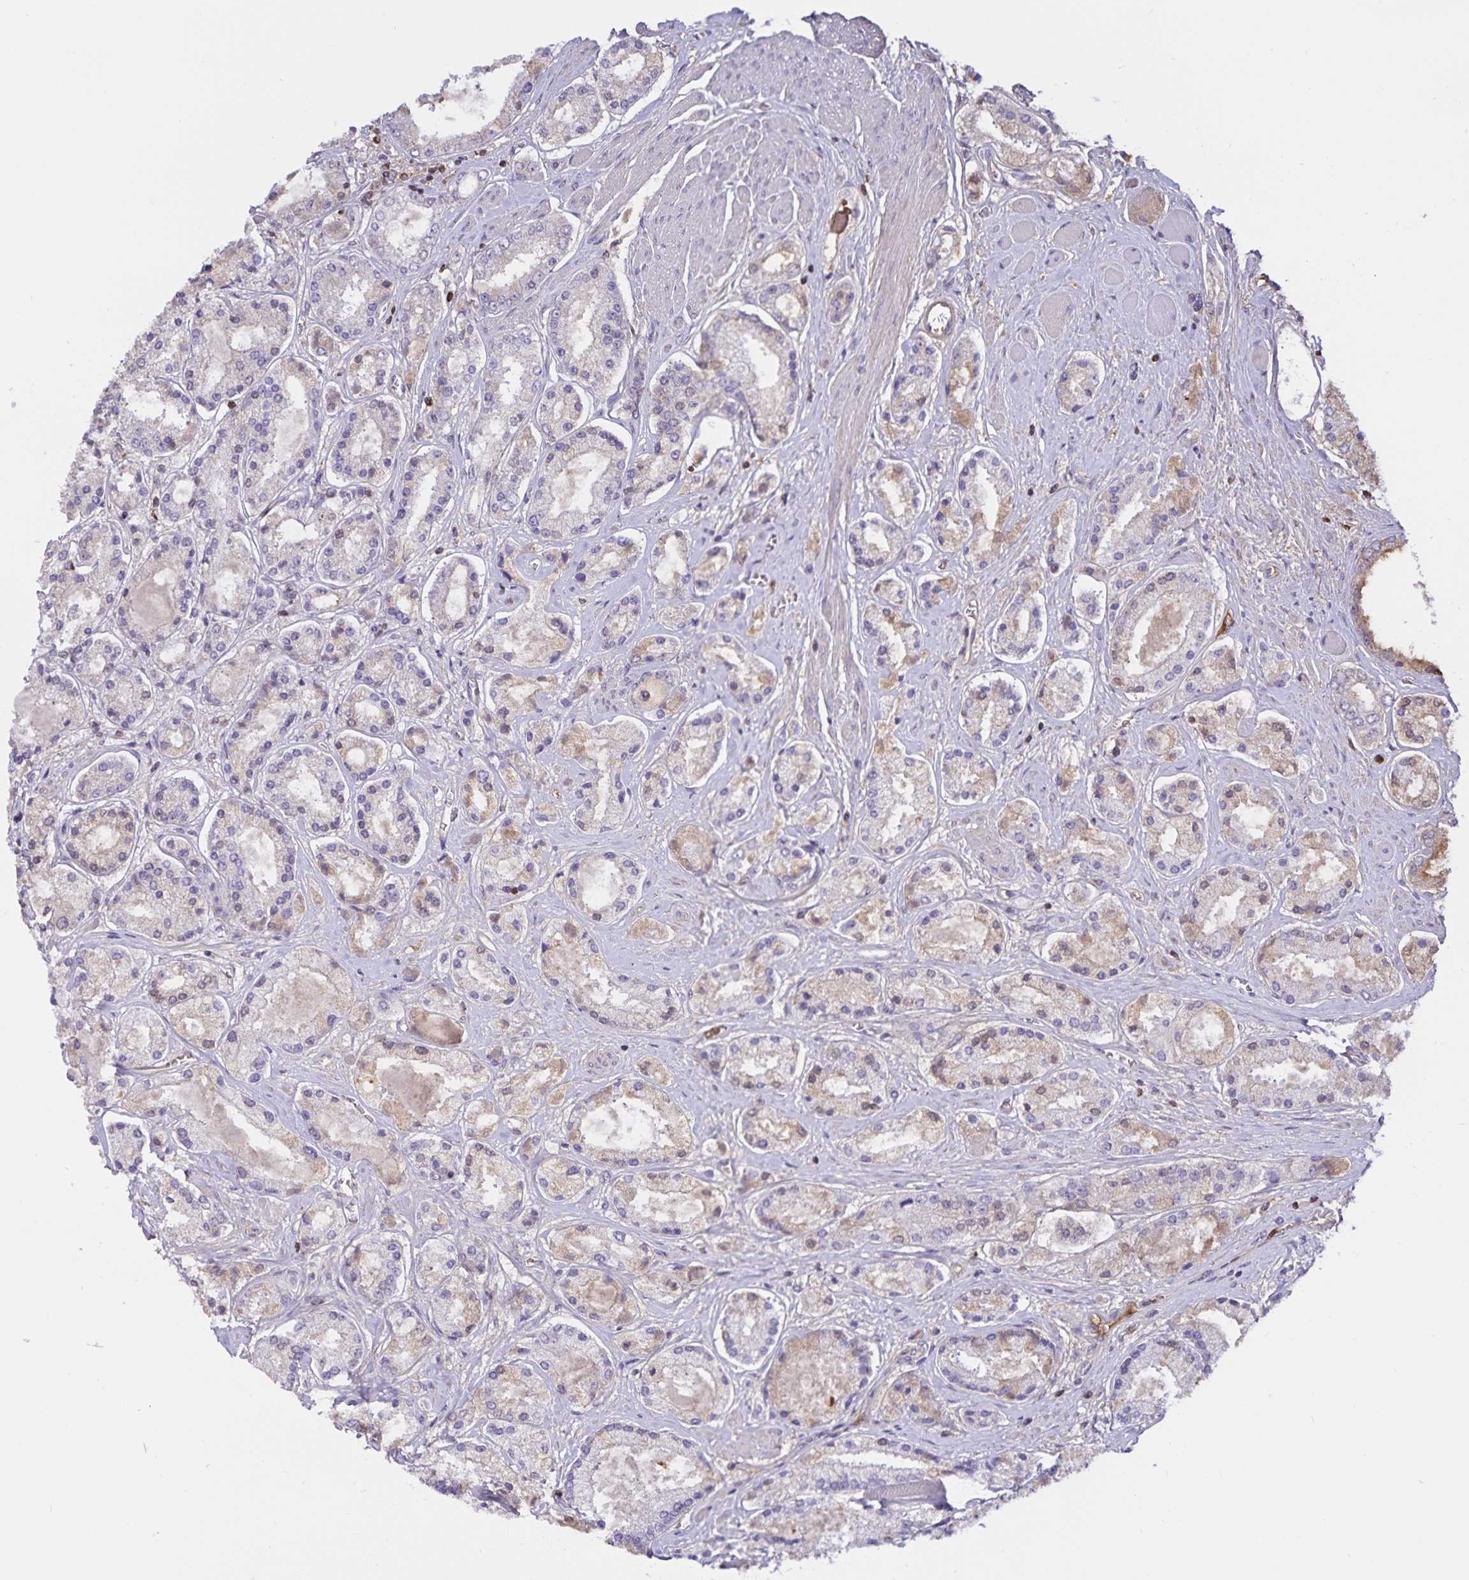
{"staining": {"intensity": "weak", "quantity": "<25%", "location": "cytoplasmic/membranous"}, "tissue": "prostate cancer", "cell_type": "Tumor cells", "image_type": "cancer", "snomed": [{"axis": "morphology", "description": "Adenocarcinoma, High grade"}, {"axis": "topography", "description": "Prostate"}], "caption": "A histopathology image of high-grade adenocarcinoma (prostate) stained for a protein shows no brown staining in tumor cells.", "gene": "FGG", "patient": {"sex": "male", "age": 67}}